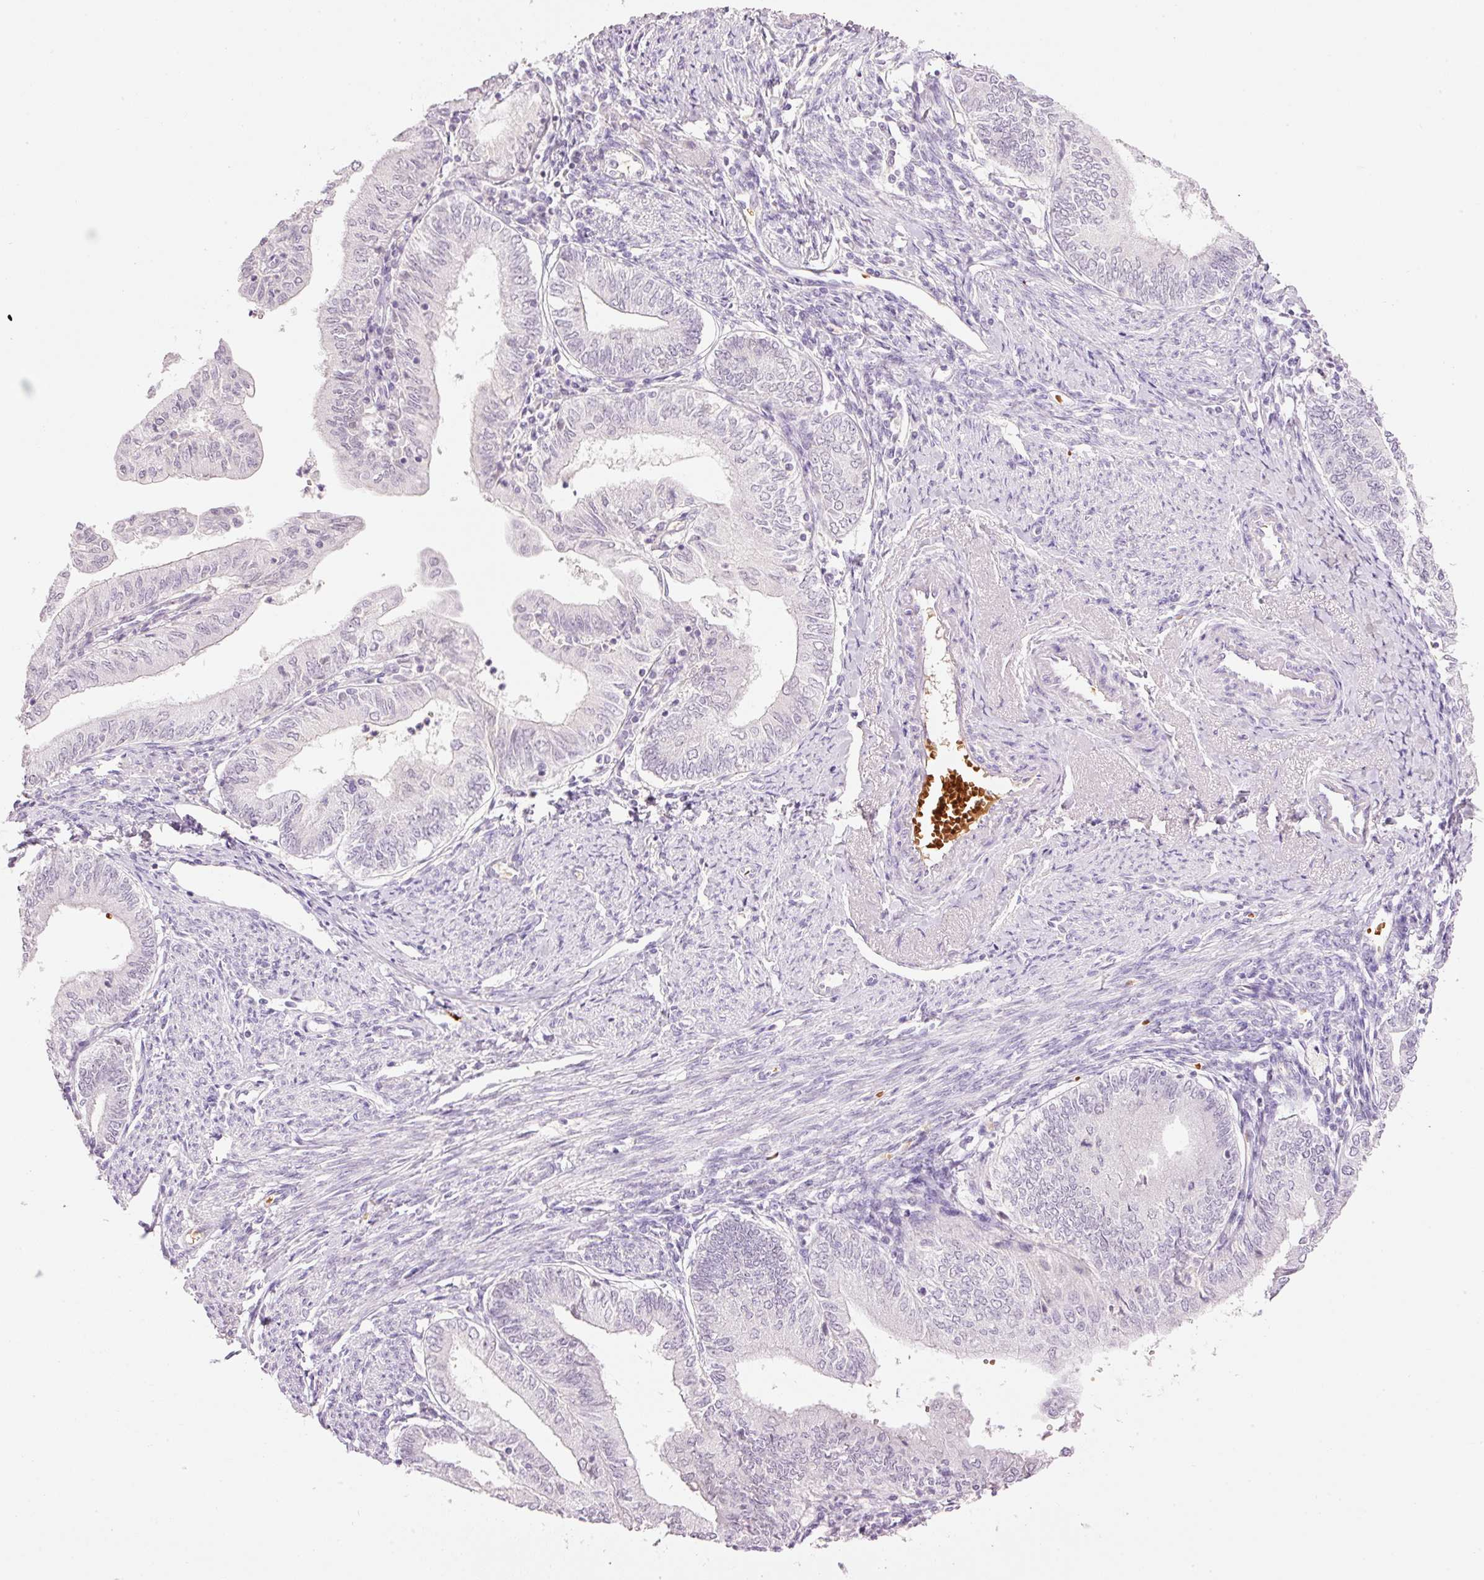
{"staining": {"intensity": "negative", "quantity": "none", "location": "none"}, "tissue": "endometrial cancer", "cell_type": "Tumor cells", "image_type": "cancer", "snomed": [{"axis": "morphology", "description": "Adenocarcinoma, NOS"}, {"axis": "topography", "description": "Endometrium"}], "caption": "Immunohistochemistry micrograph of neoplastic tissue: human adenocarcinoma (endometrial) stained with DAB displays no significant protein positivity in tumor cells. (DAB (3,3'-diaminobenzidine) immunohistochemistry visualized using brightfield microscopy, high magnification).", "gene": "LY6G6D", "patient": {"sex": "female", "age": 66}}